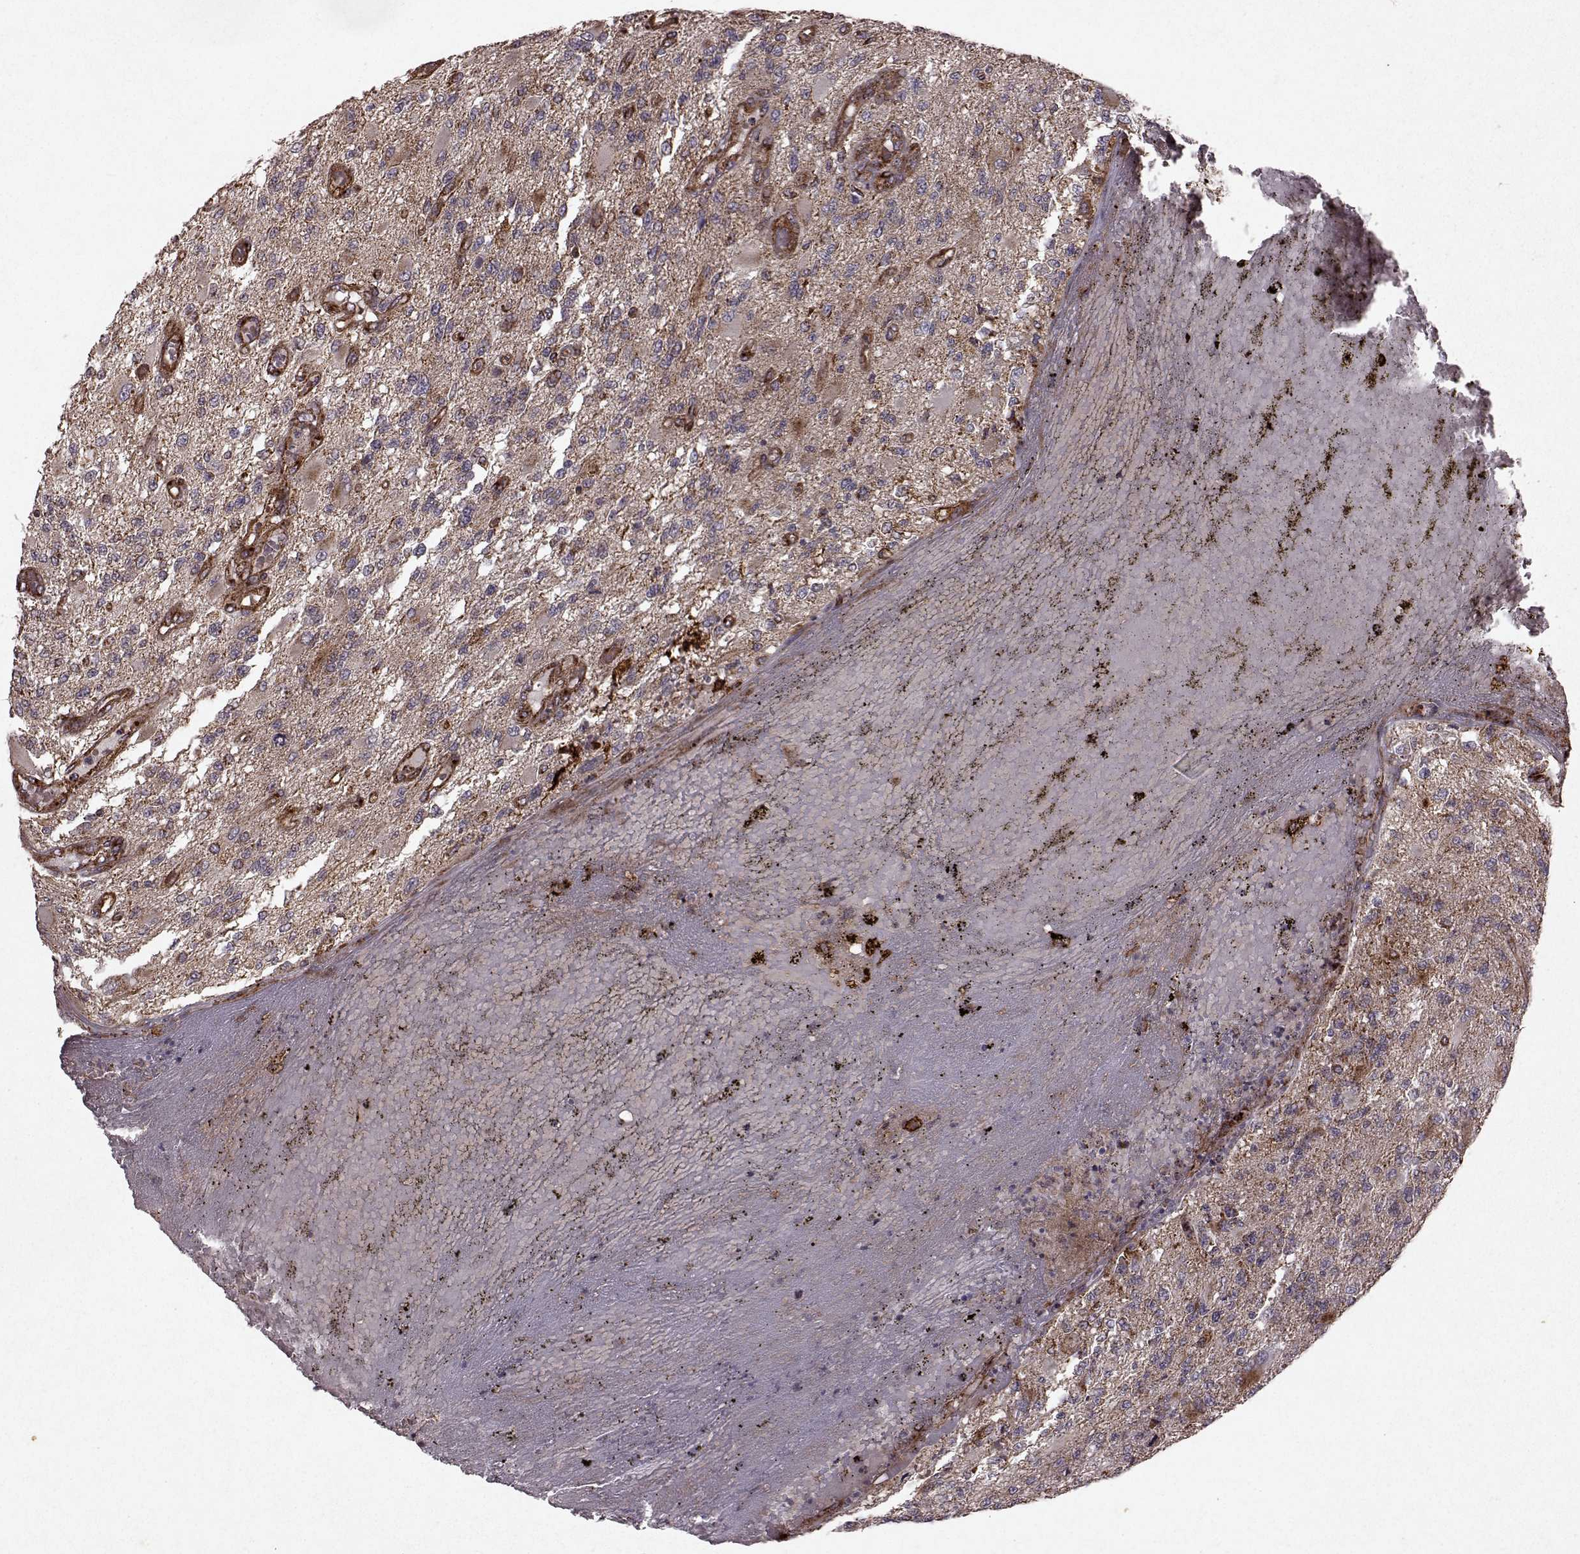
{"staining": {"intensity": "weak", "quantity": ">75%", "location": "cytoplasmic/membranous"}, "tissue": "glioma", "cell_type": "Tumor cells", "image_type": "cancer", "snomed": [{"axis": "morphology", "description": "Glioma, malignant, High grade"}, {"axis": "topography", "description": "Brain"}], "caption": "Human glioma stained for a protein (brown) exhibits weak cytoplasmic/membranous positive positivity in about >75% of tumor cells.", "gene": "FXN", "patient": {"sex": "female", "age": 63}}